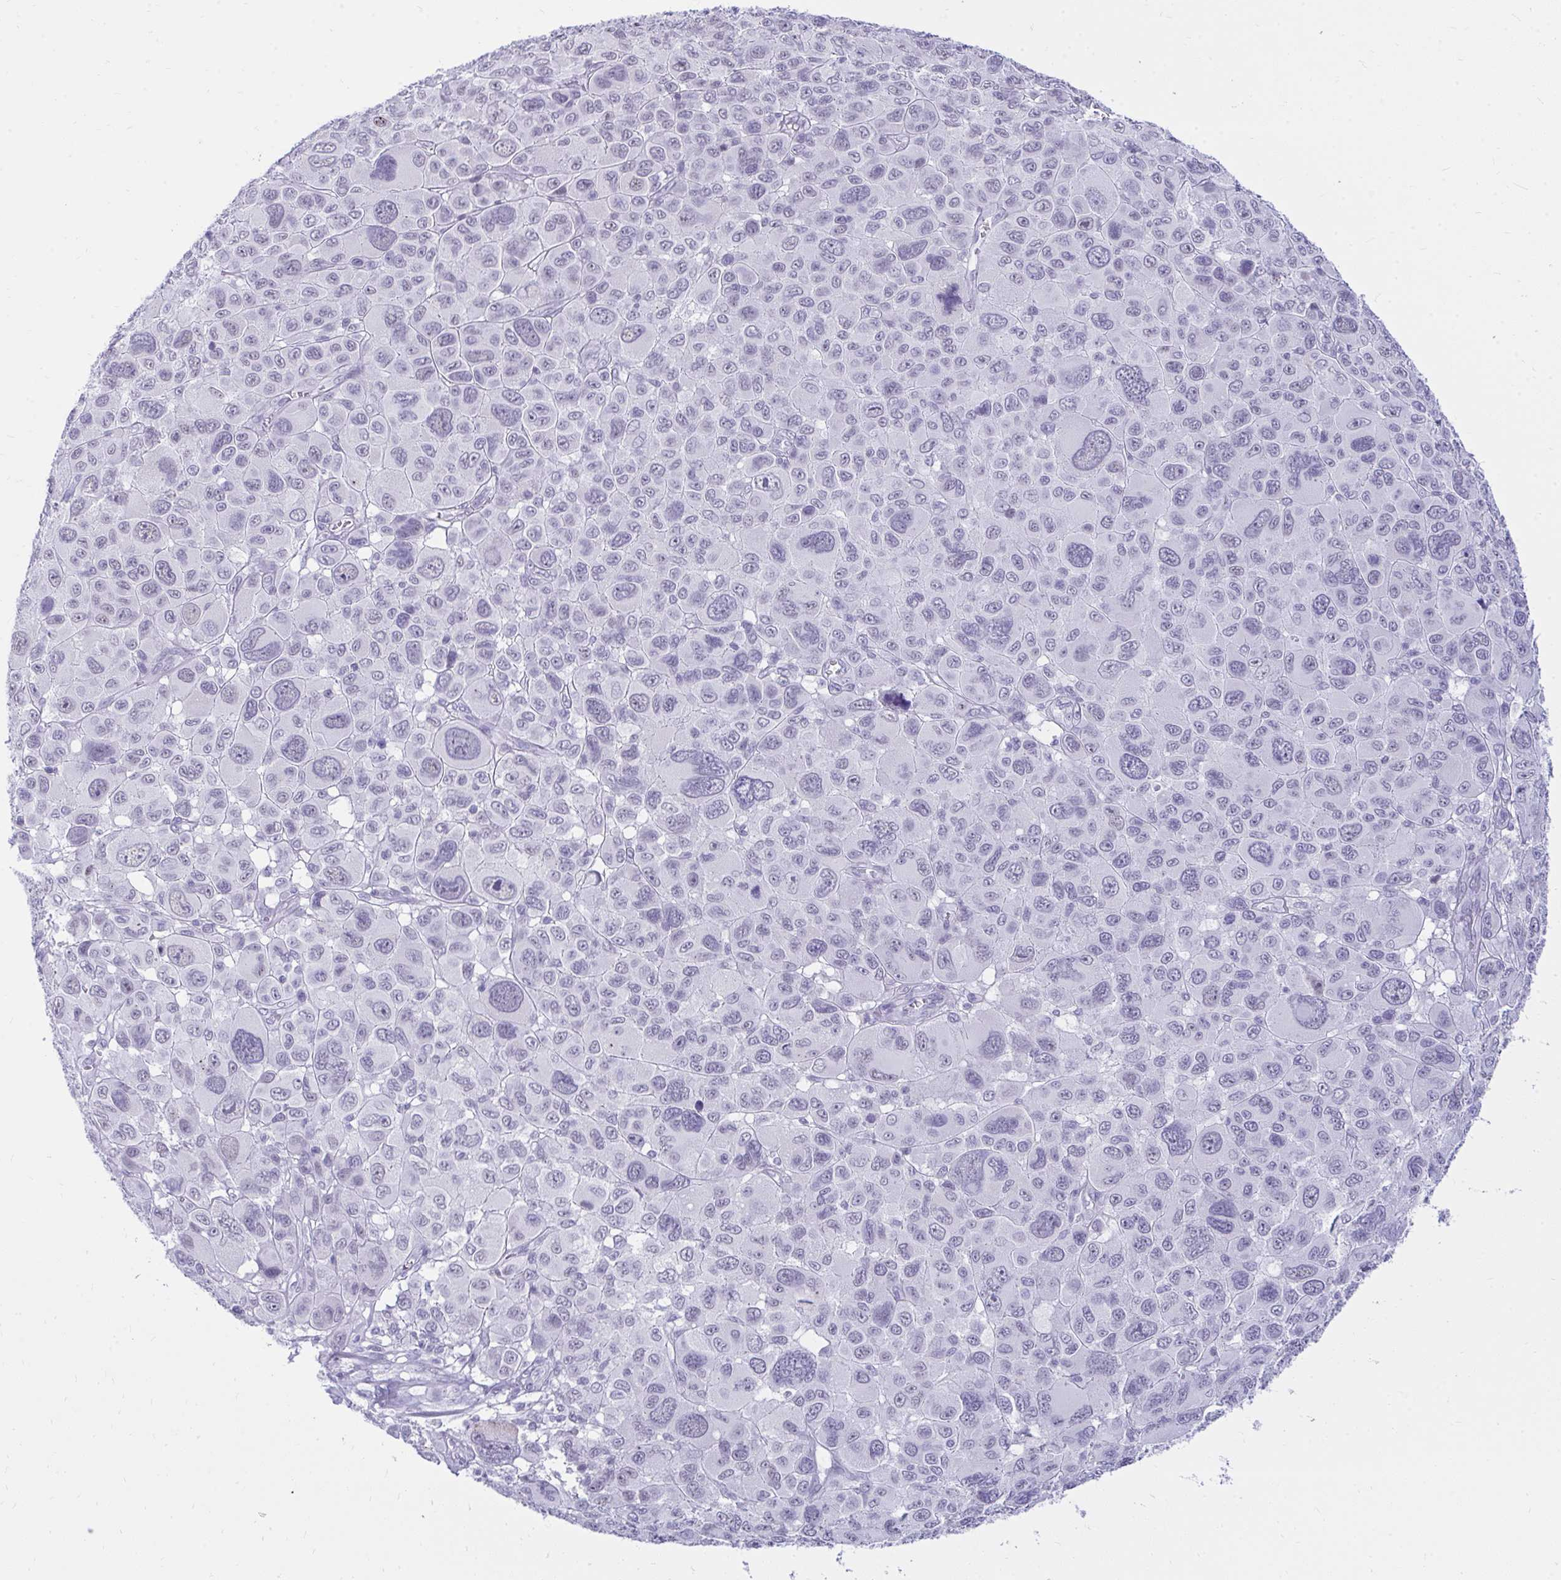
{"staining": {"intensity": "negative", "quantity": "none", "location": "none"}, "tissue": "melanoma", "cell_type": "Tumor cells", "image_type": "cancer", "snomed": [{"axis": "morphology", "description": "Malignant melanoma, NOS"}, {"axis": "topography", "description": "Skin"}], "caption": "Malignant melanoma was stained to show a protein in brown. There is no significant expression in tumor cells. (DAB (3,3'-diaminobenzidine) IHC visualized using brightfield microscopy, high magnification).", "gene": "OR5F1", "patient": {"sex": "female", "age": 66}}